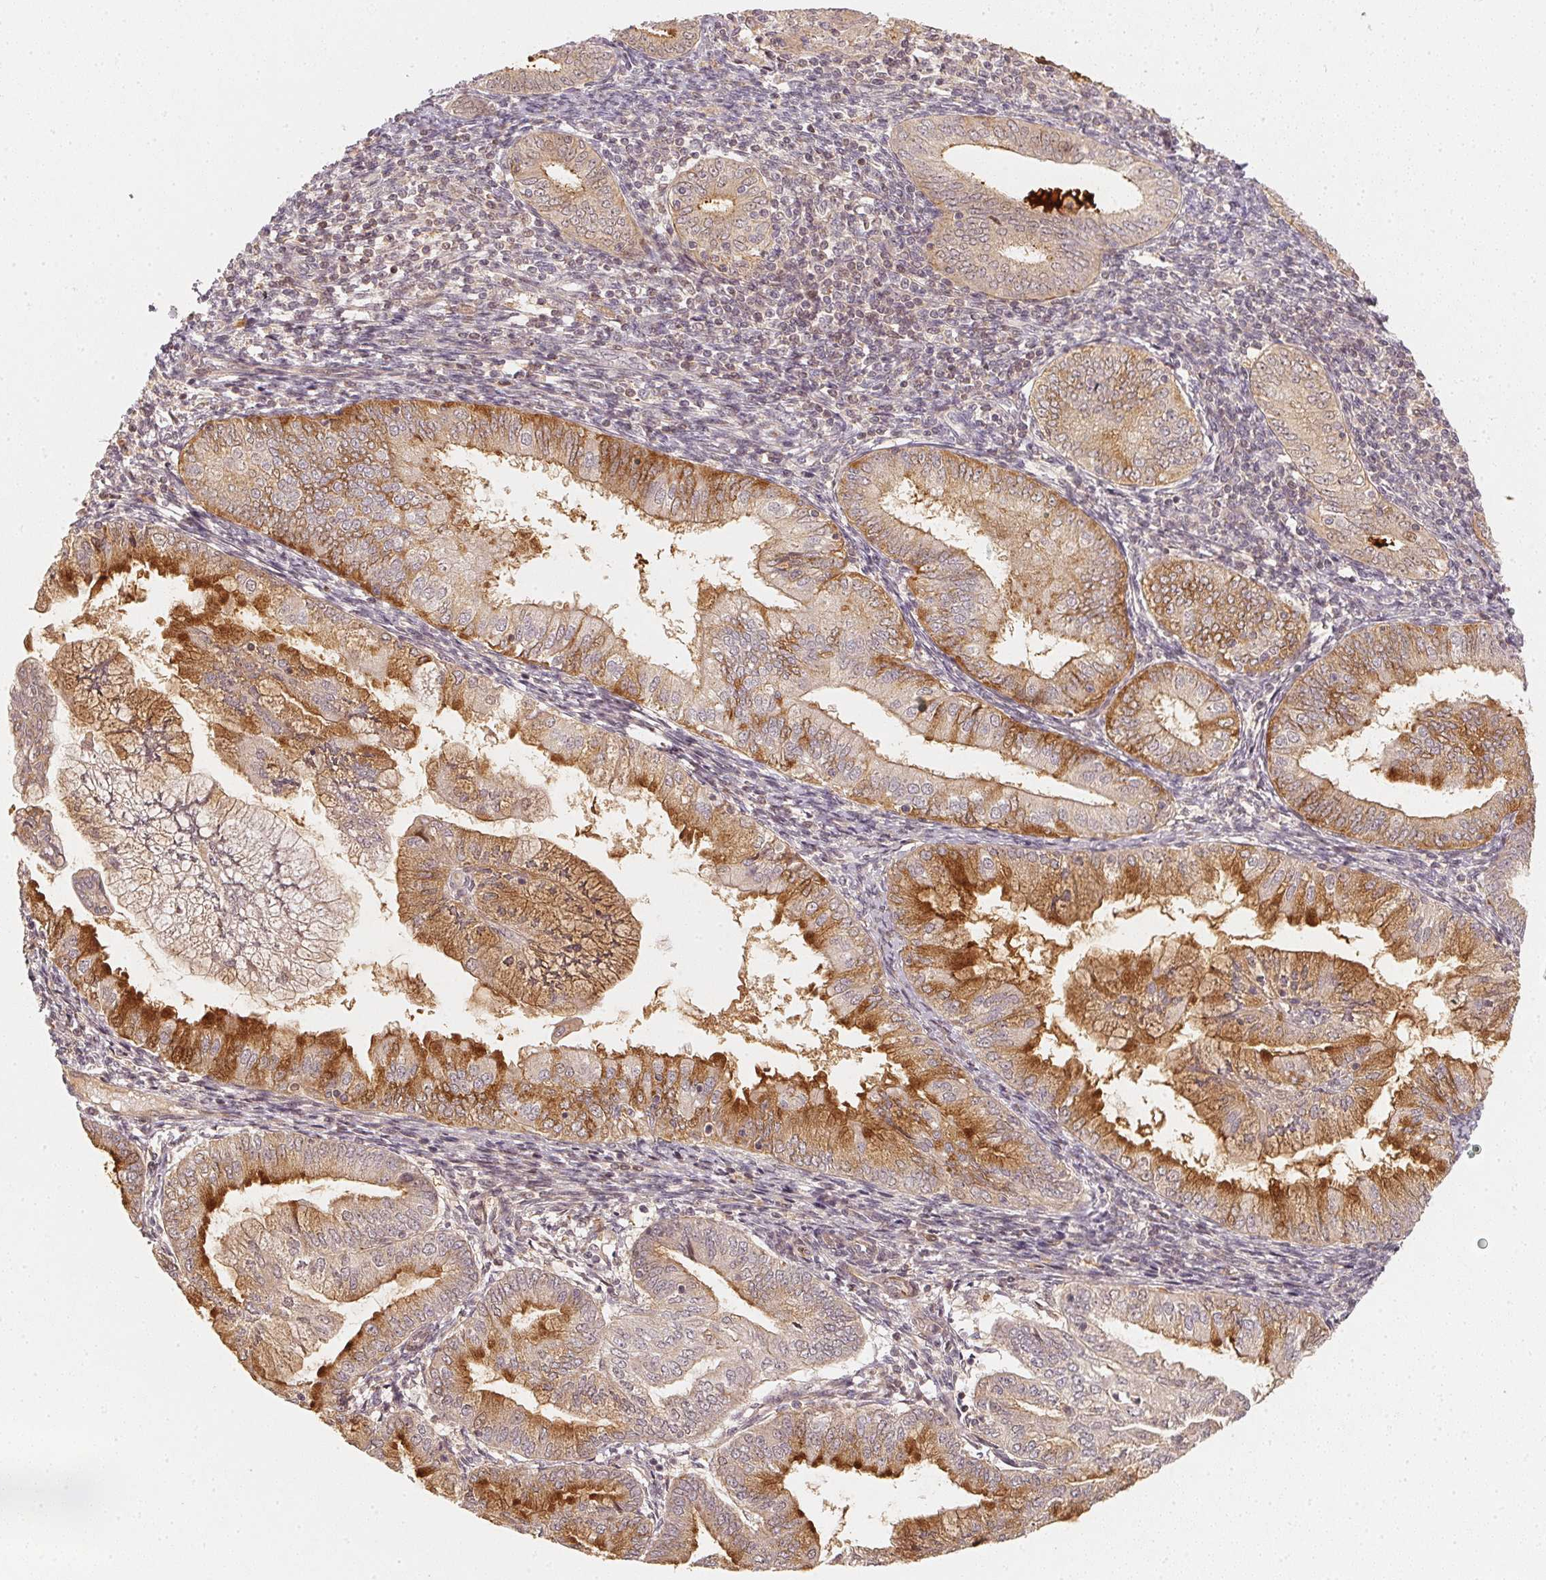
{"staining": {"intensity": "moderate", "quantity": "<25%", "location": "cytoplasmic/membranous"}, "tissue": "endometrial cancer", "cell_type": "Tumor cells", "image_type": "cancer", "snomed": [{"axis": "morphology", "description": "Adenocarcinoma, NOS"}, {"axis": "topography", "description": "Endometrium"}], "caption": "IHC (DAB (3,3'-diaminobenzidine)) staining of human endometrial adenocarcinoma shows moderate cytoplasmic/membranous protein staining in about <25% of tumor cells.", "gene": "SERPINE1", "patient": {"sex": "female", "age": 55}}